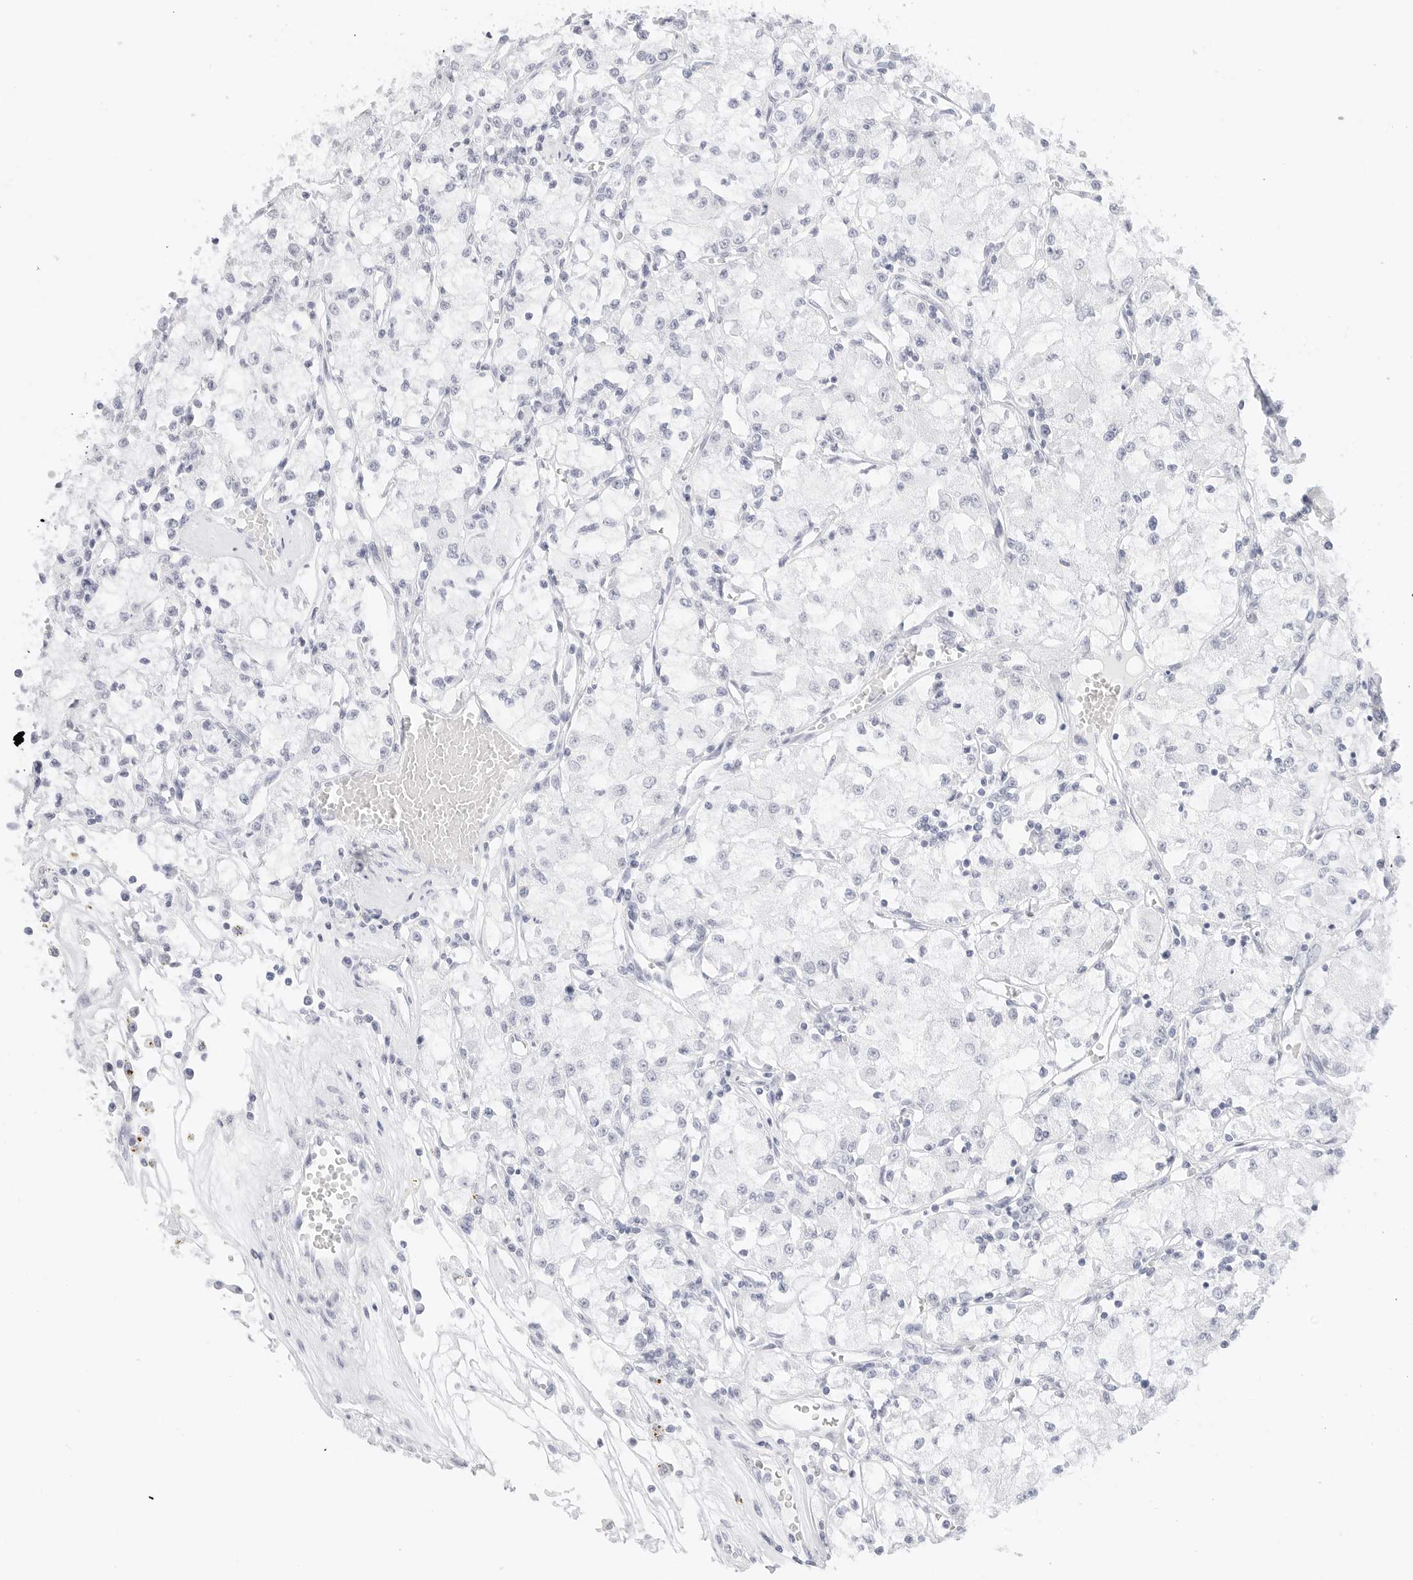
{"staining": {"intensity": "negative", "quantity": "none", "location": "none"}, "tissue": "renal cancer", "cell_type": "Tumor cells", "image_type": "cancer", "snomed": [{"axis": "morphology", "description": "Adenocarcinoma, NOS"}, {"axis": "topography", "description": "Kidney"}], "caption": "Renal cancer (adenocarcinoma) was stained to show a protein in brown. There is no significant positivity in tumor cells. (DAB immunohistochemistry (IHC) visualized using brightfield microscopy, high magnification).", "gene": "TFF2", "patient": {"sex": "female", "age": 59}}